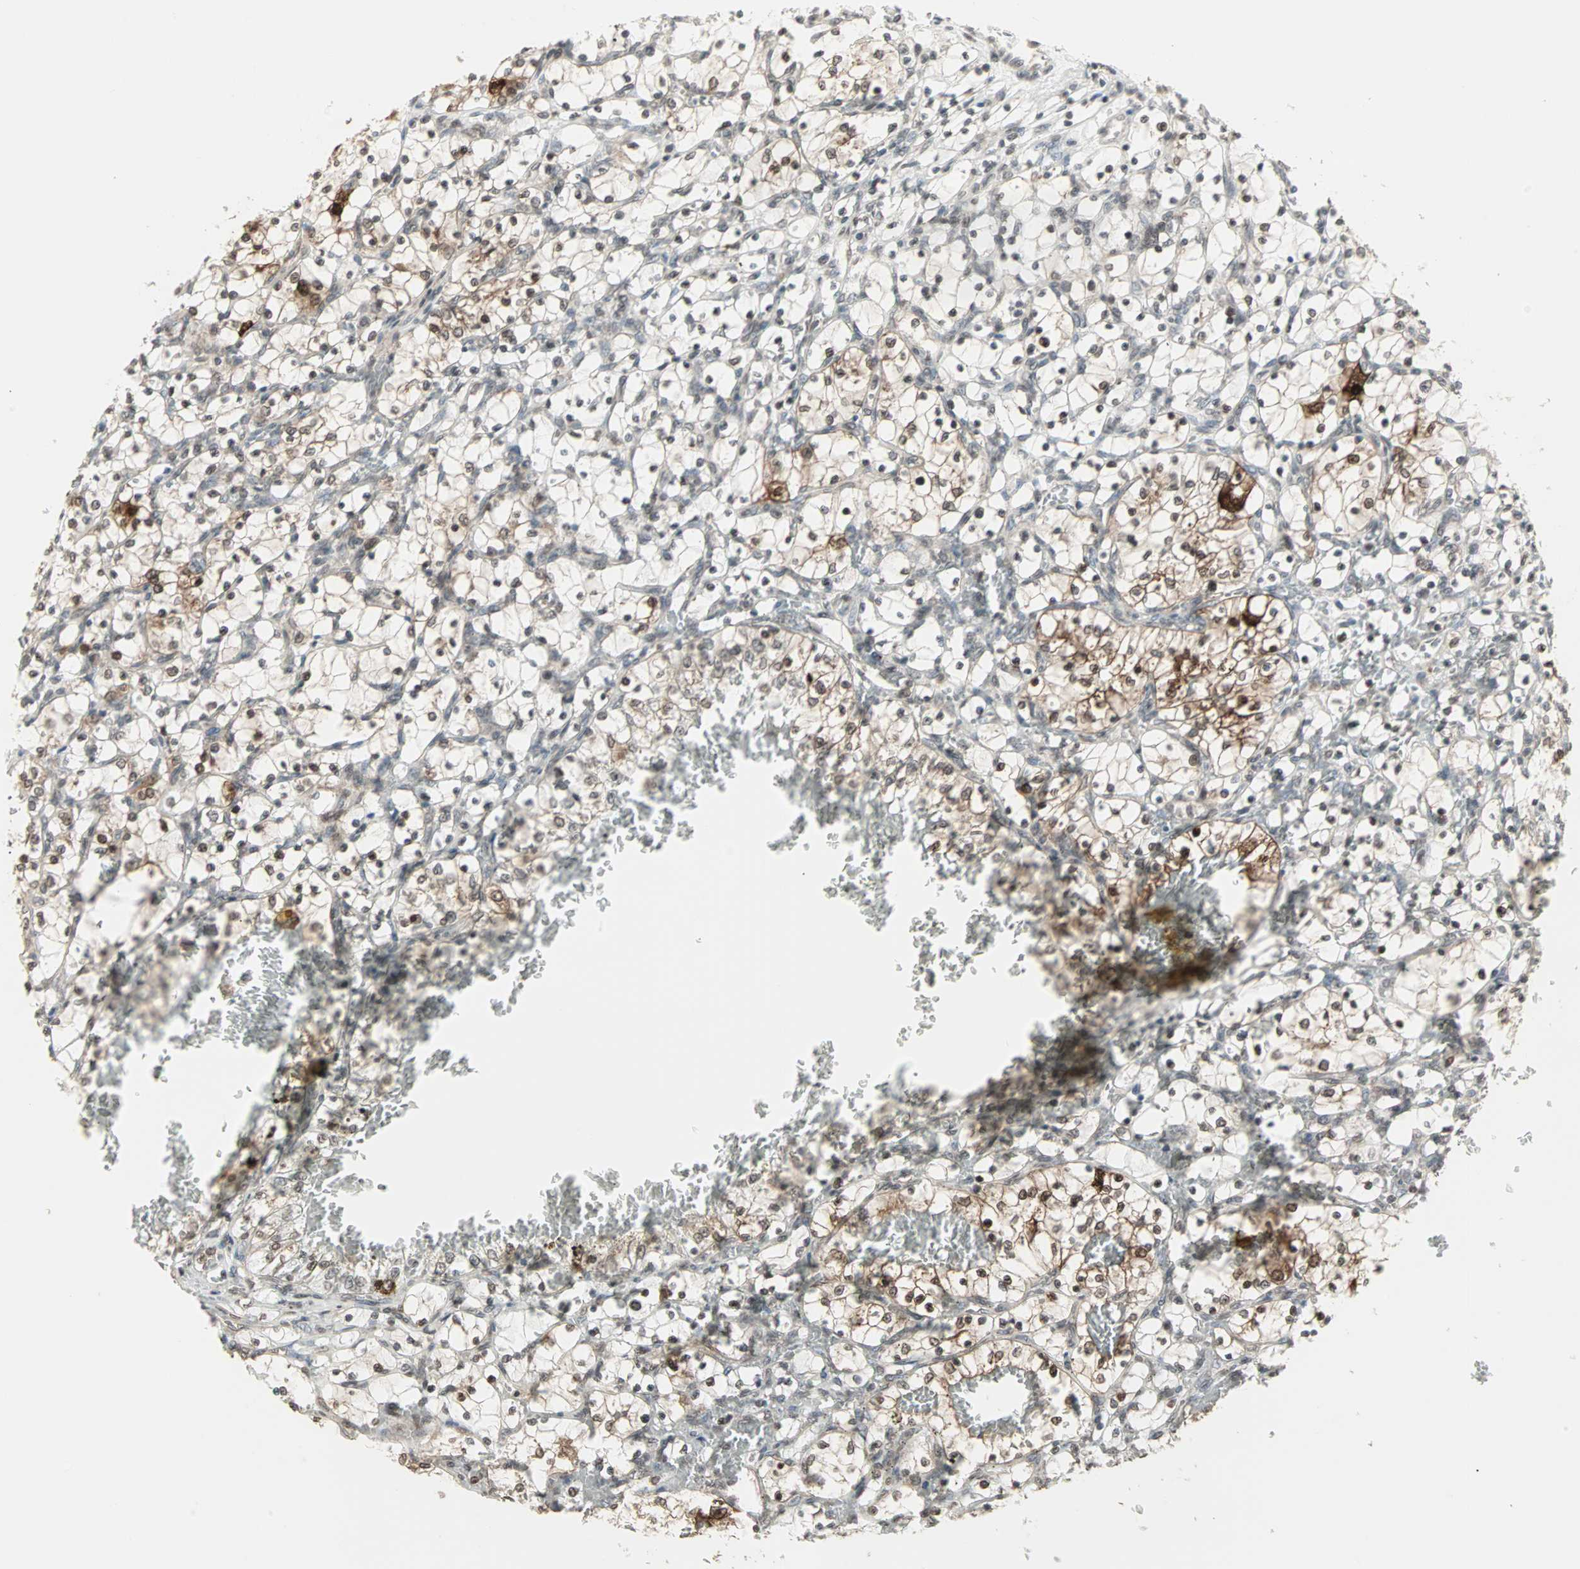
{"staining": {"intensity": "moderate", "quantity": "<25%", "location": "cytoplasmic/membranous,nuclear"}, "tissue": "renal cancer", "cell_type": "Tumor cells", "image_type": "cancer", "snomed": [{"axis": "morphology", "description": "Adenocarcinoma, NOS"}, {"axis": "topography", "description": "Kidney"}], "caption": "Immunohistochemical staining of human adenocarcinoma (renal) reveals low levels of moderate cytoplasmic/membranous and nuclear protein positivity in about <25% of tumor cells. Nuclei are stained in blue.", "gene": "CBLC", "patient": {"sex": "female", "age": 69}}